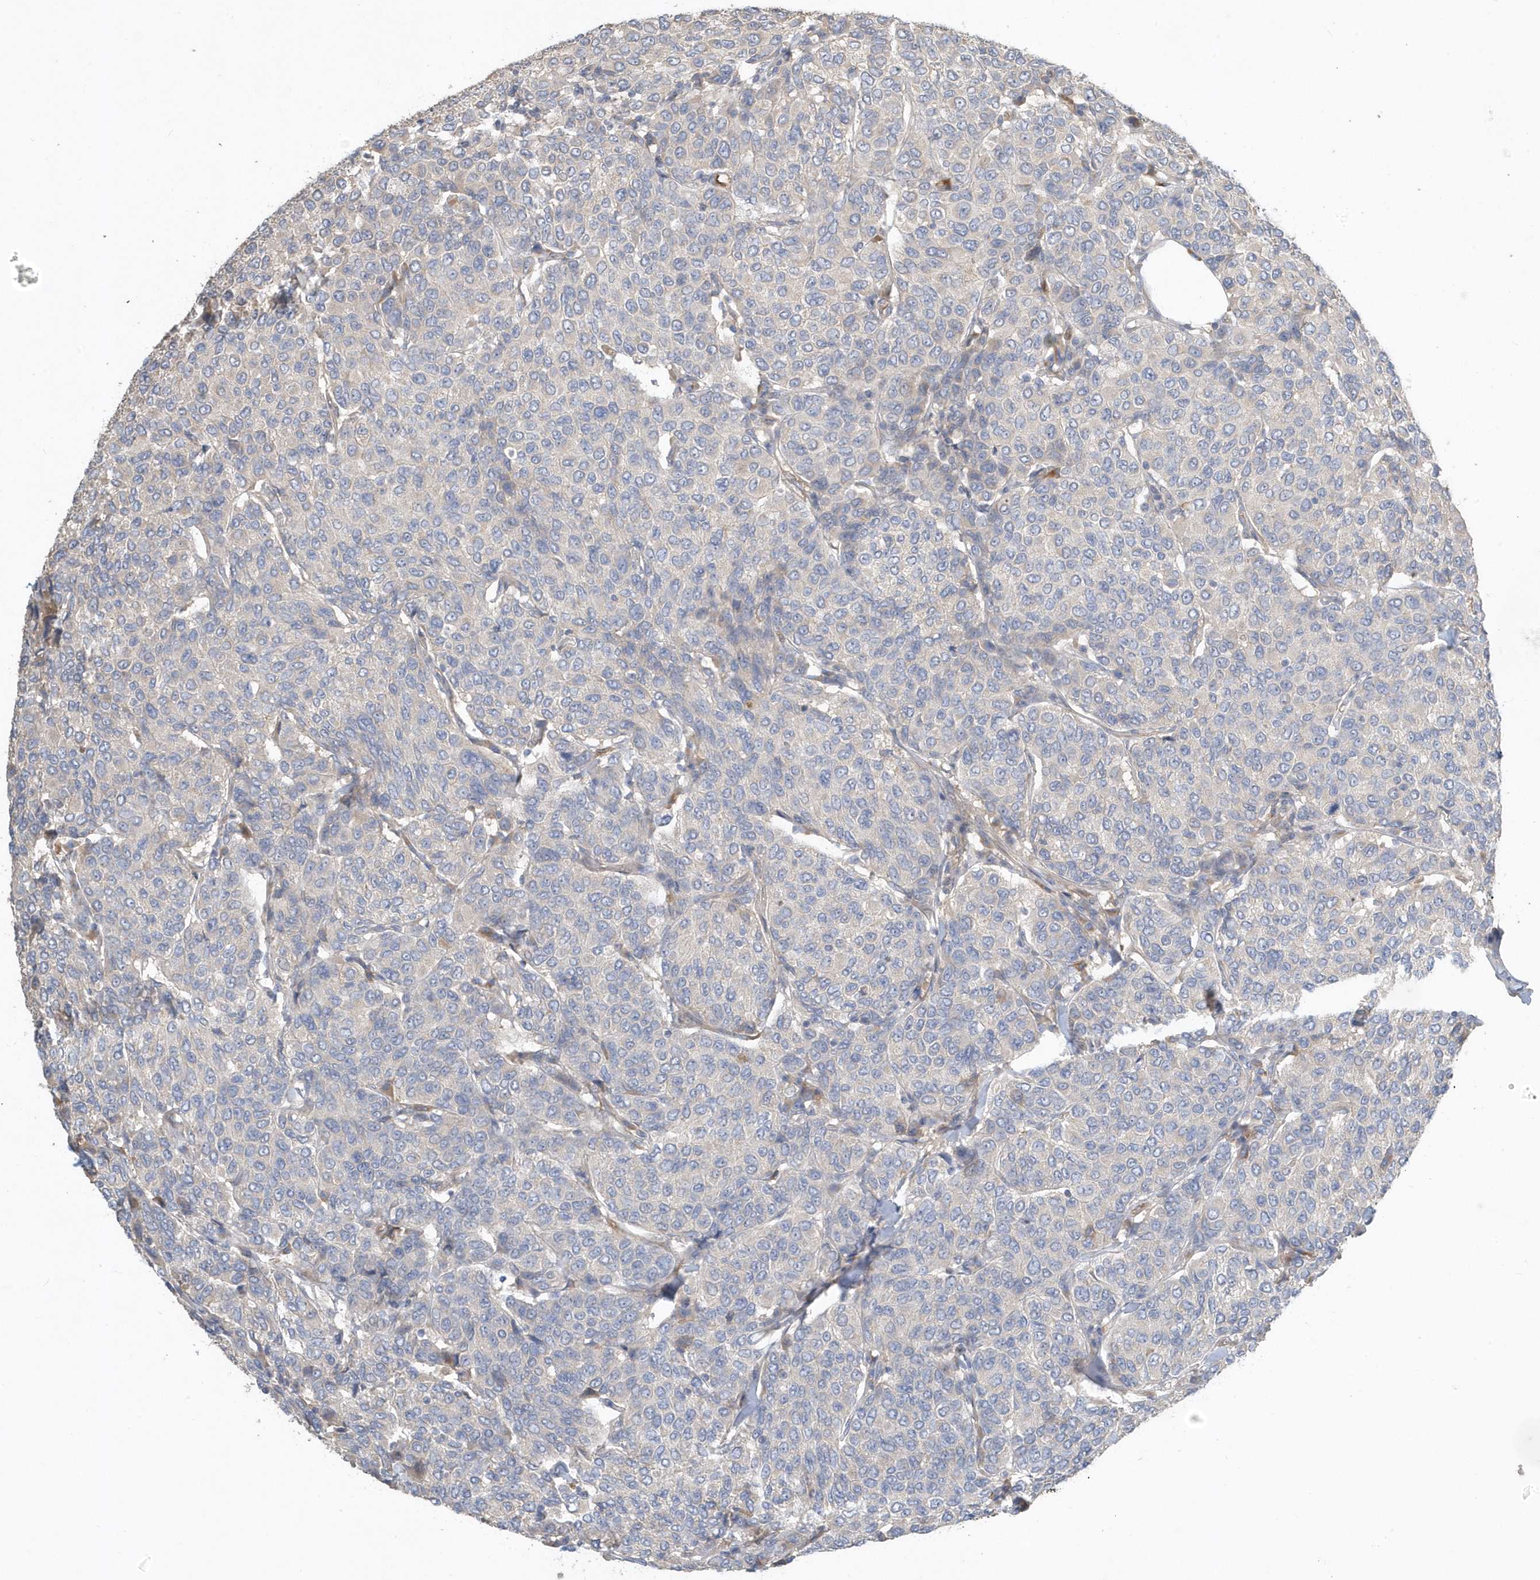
{"staining": {"intensity": "negative", "quantity": "none", "location": "none"}, "tissue": "breast cancer", "cell_type": "Tumor cells", "image_type": "cancer", "snomed": [{"axis": "morphology", "description": "Duct carcinoma"}, {"axis": "topography", "description": "Breast"}], "caption": "Tumor cells show no significant positivity in breast cancer (infiltrating ductal carcinoma). (Brightfield microscopy of DAB (3,3'-diaminobenzidine) immunohistochemistry (IHC) at high magnification).", "gene": "USP53", "patient": {"sex": "female", "age": 55}}